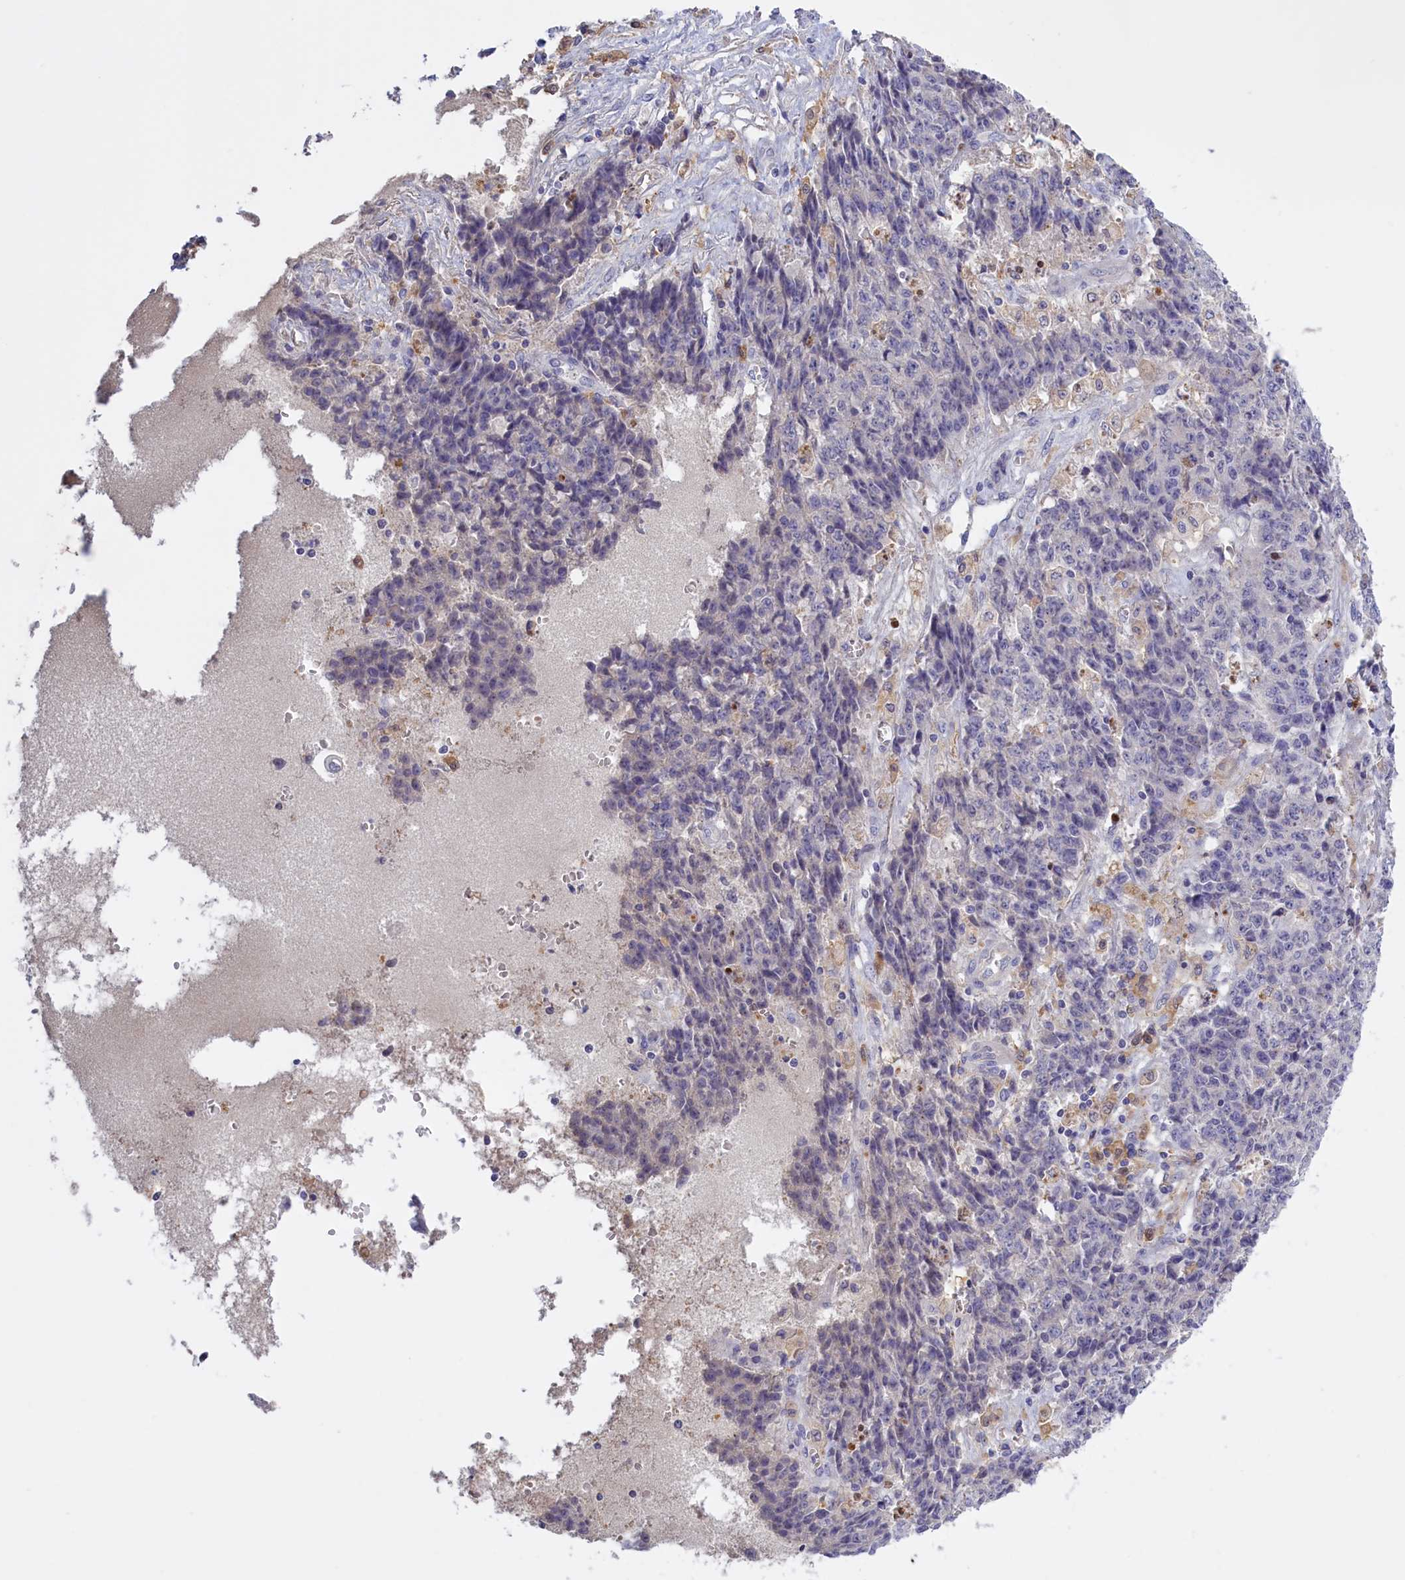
{"staining": {"intensity": "negative", "quantity": "none", "location": "none"}, "tissue": "ovarian cancer", "cell_type": "Tumor cells", "image_type": "cancer", "snomed": [{"axis": "morphology", "description": "Carcinoma, endometroid"}, {"axis": "topography", "description": "Ovary"}], "caption": "Immunohistochemistry photomicrograph of neoplastic tissue: endometroid carcinoma (ovarian) stained with DAB shows no significant protein positivity in tumor cells.", "gene": "FAM149B1", "patient": {"sex": "female", "age": 42}}